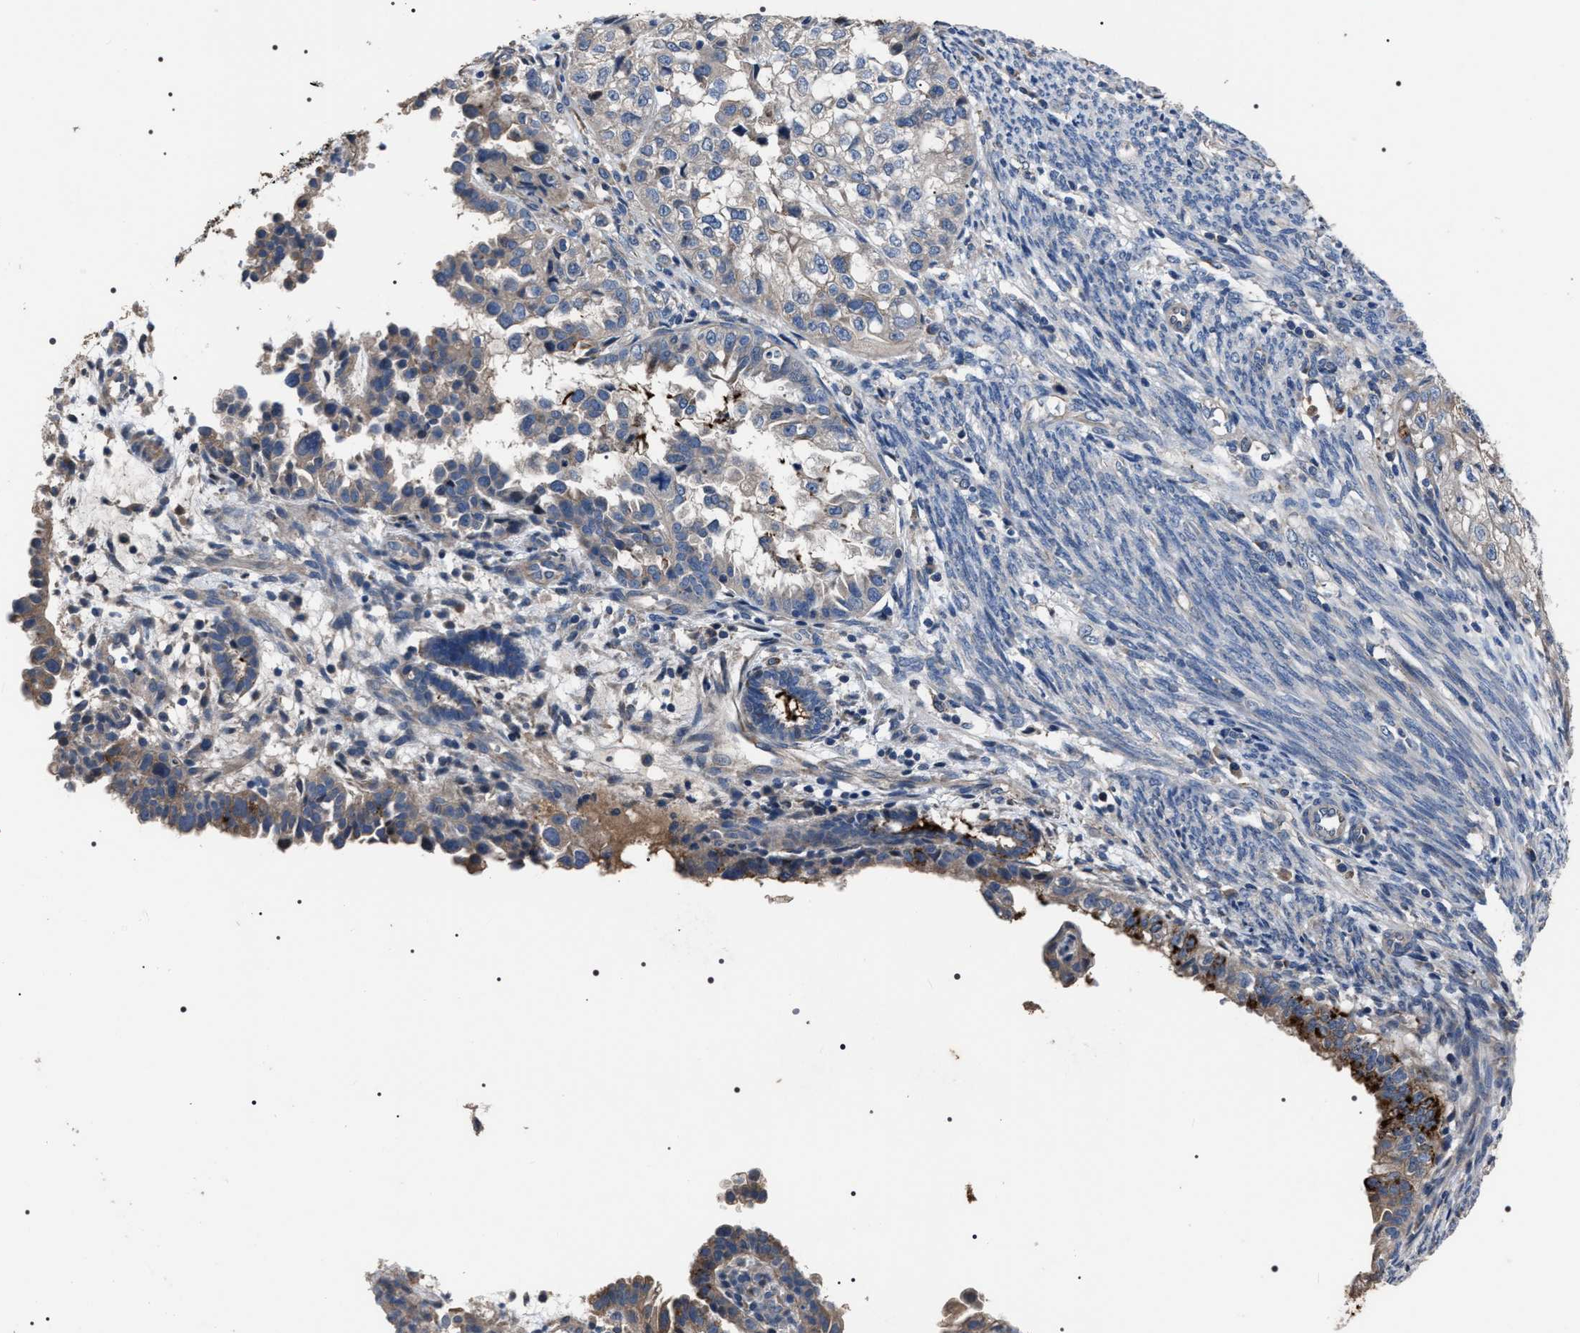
{"staining": {"intensity": "strong", "quantity": "<25%", "location": "cytoplasmic/membranous"}, "tissue": "endometrial cancer", "cell_type": "Tumor cells", "image_type": "cancer", "snomed": [{"axis": "morphology", "description": "Adenocarcinoma, NOS"}, {"axis": "topography", "description": "Endometrium"}], "caption": "Endometrial cancer (adenocarcinoma) was stained to show a protein in brown. There is medium levels of strong cytoplasmic/membranous expression in approximately <25% of tumor cells.", "gene": "TRIM54", "patient": {"sex": "female", "age": 85}}